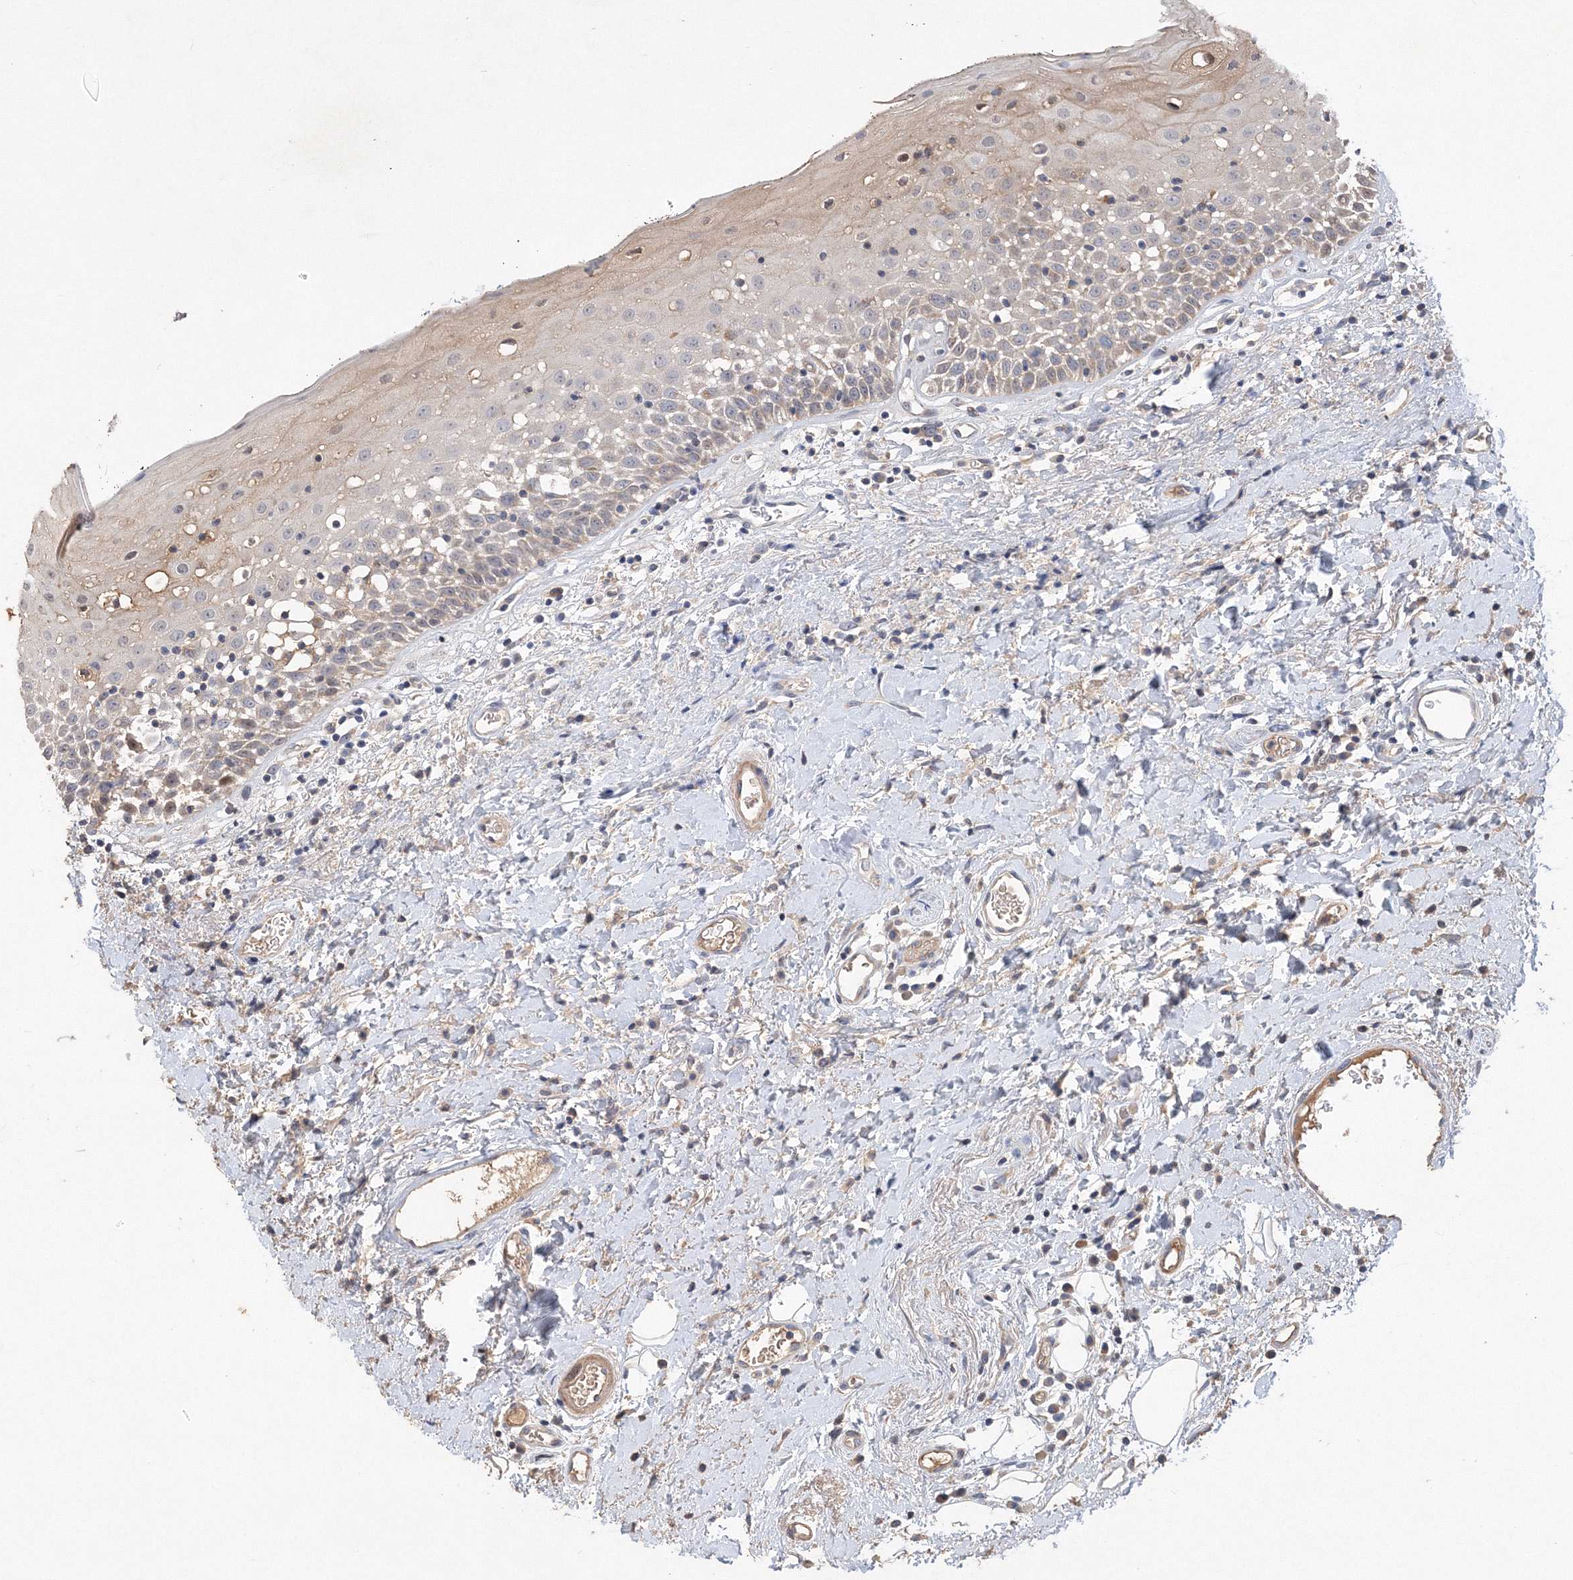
{"staining": {"intensity": "weak", "quantity": "25%-75%", "location": "cytoplasmic/membranous"}, "tissue": "oral mucosa", "cell_type": "Squamous epithelial cells", "image_type": "normal", "snomed": [{"axis": "morphology", "description": "Normal tissue, NOS"}, {"axis": "topography", "description": "Oral tissue"}], "caption": "A low amount of weak cytoplasmic/membranous expression is seen in approximately 25%-75% of squamous epithelial cells in normal oral mucosa.", "gene": "GRINA", "patient": {"sex": "male", "age": 74}}